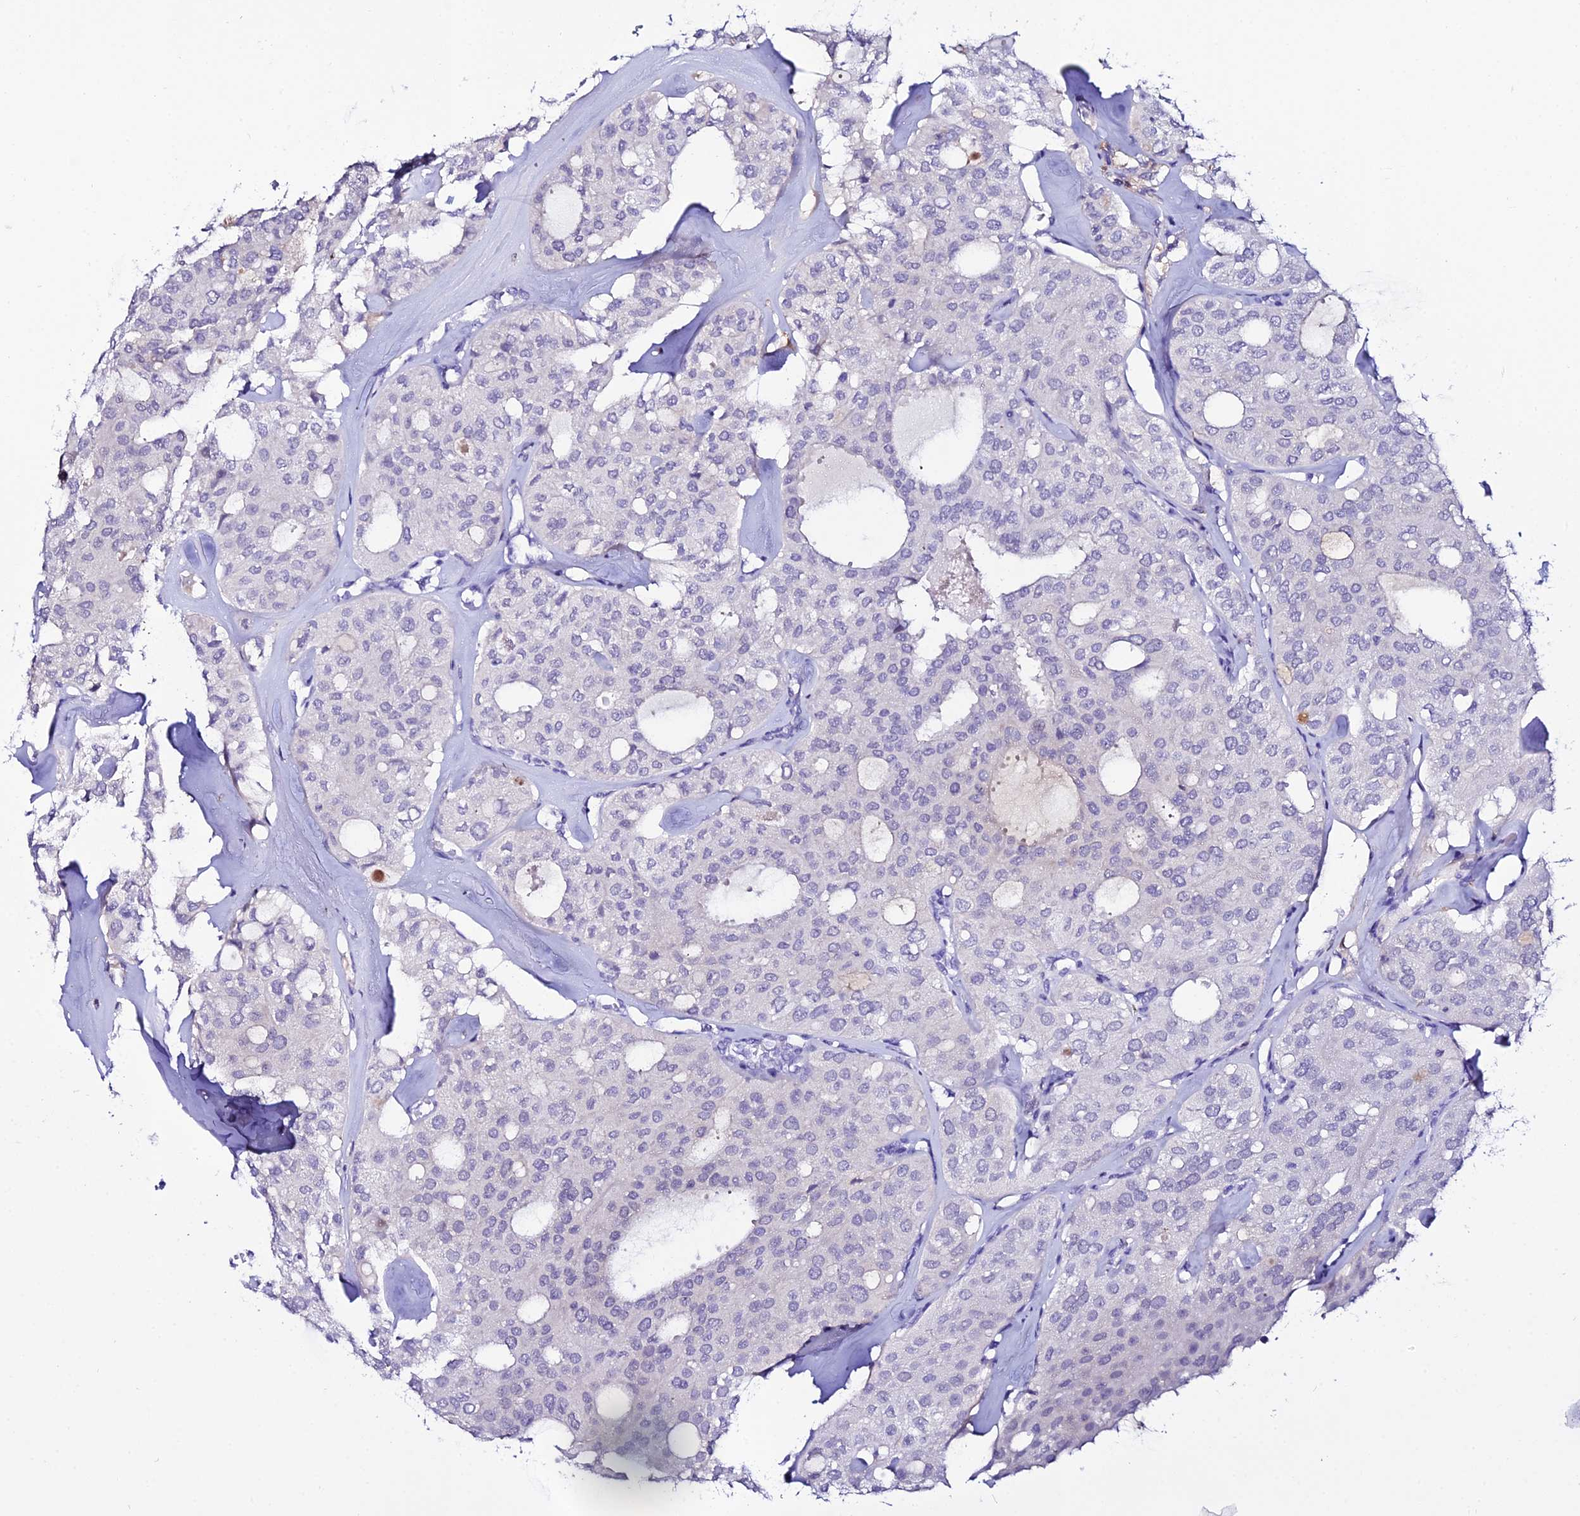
{"staining": {"intensity": "negative", "quantity": "none", "location": "none"}, "tissue": "thyroid cancer", "cell_type": "Tumor cells", "image_type": "cancer", "snomed": [{"axis": "morphology", "description": "Follicular adenoma carcinoma, NOS"}, {"axis": "topography", "description": "Thyroid gland"}], "caption": "DAB immunohistochemical staining of thyroid cancer displays no significant staining in tumor cells.", "gene": "DEFB132", "patient": {"sex": "male", "age": 75}}